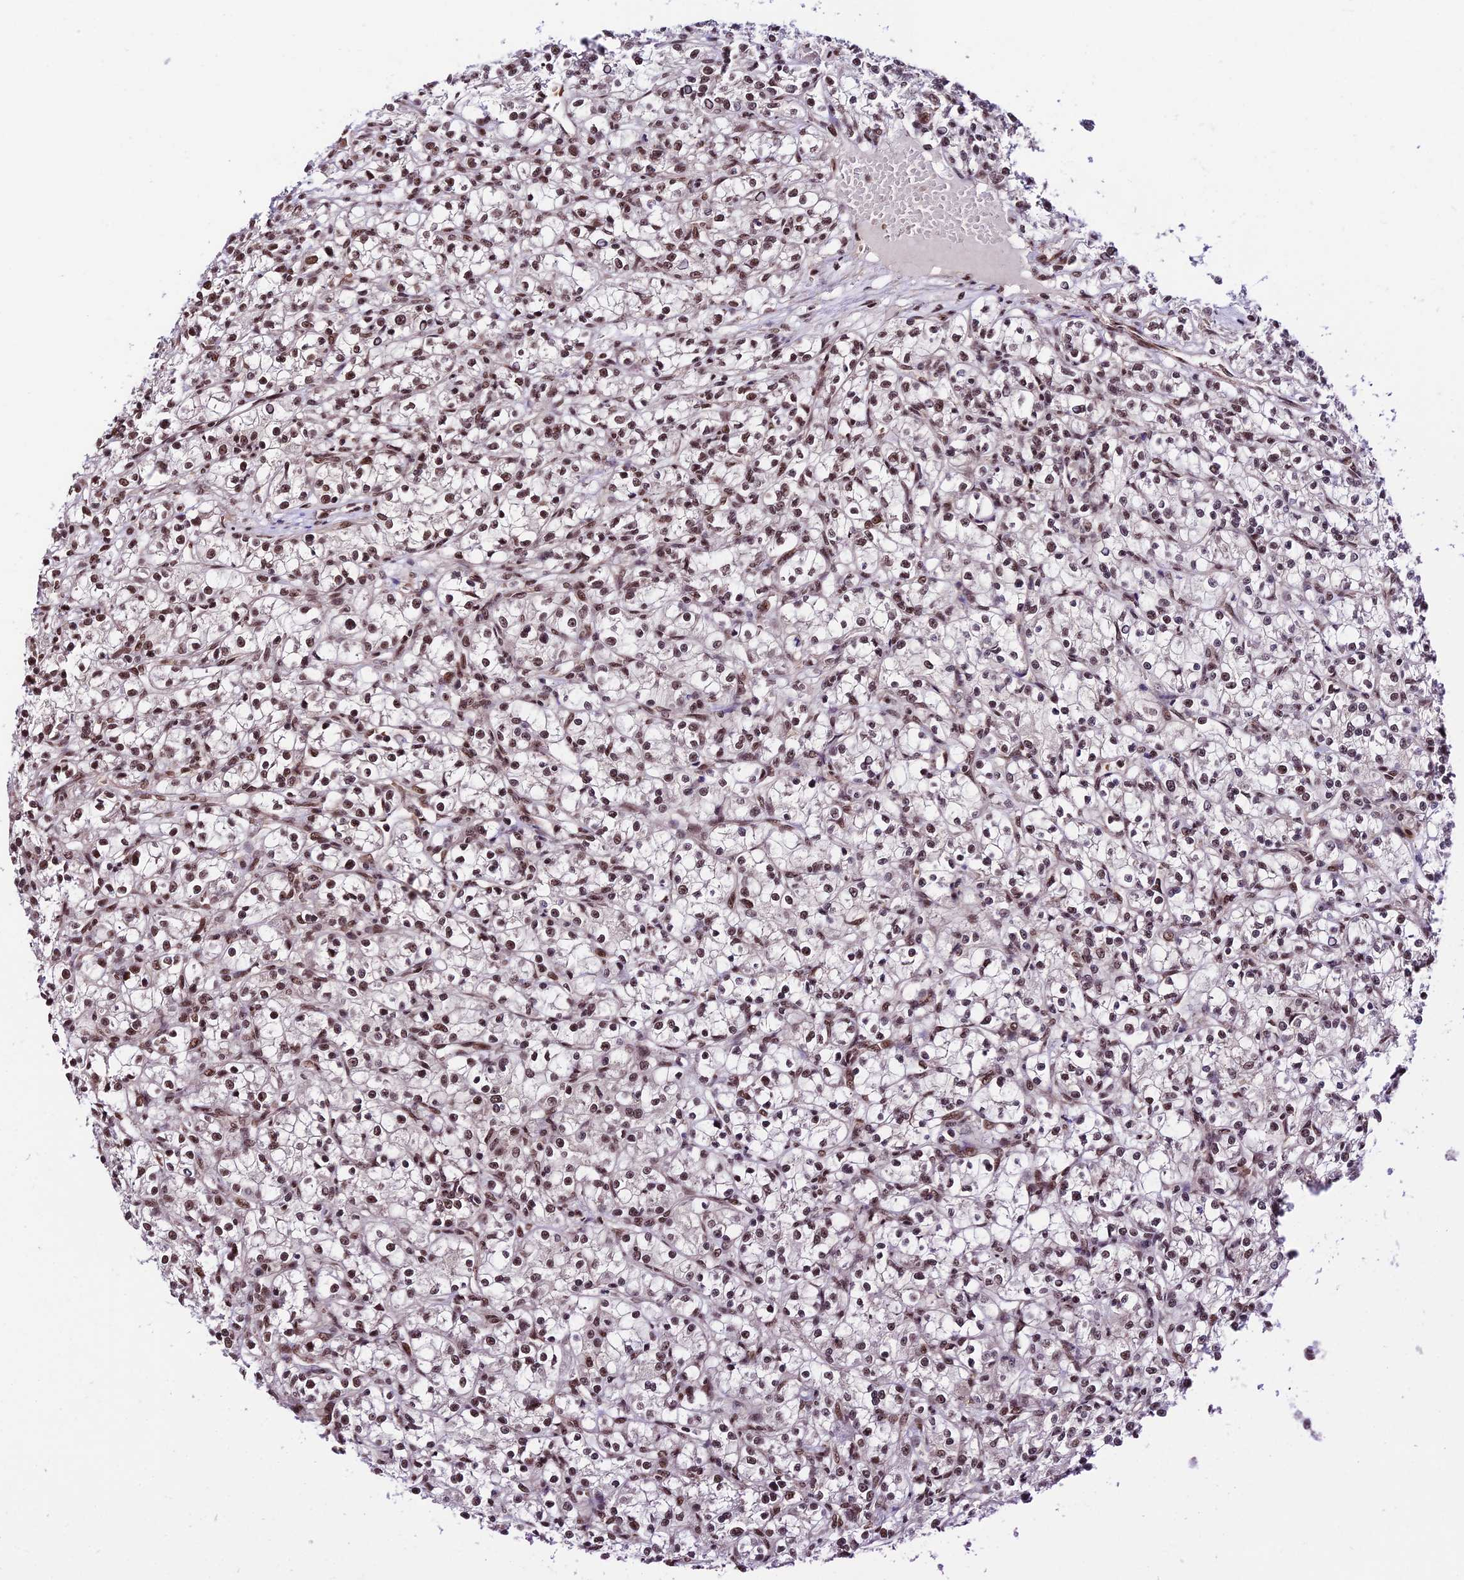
{"staining": {"intensity": "moderate", "quantity": ">75%", "location": "nuclear"}, "tissue": "renal cancer", "cell_type": "Tumor cells", "image_type": "cancer", "snomed": [{"axis": "morphology", "description": "Adenocarcinoma, NOS"}, {"axis": "topography", "description": "Kidney"}], "caption": "Brown immunohistochemical staining in human adenocarcinoma (renal) reveals moderate nuclear staining in about >75% of tumor cells.", "gene": "RBM42", "patient": {"sex": "female", "age": 59}}